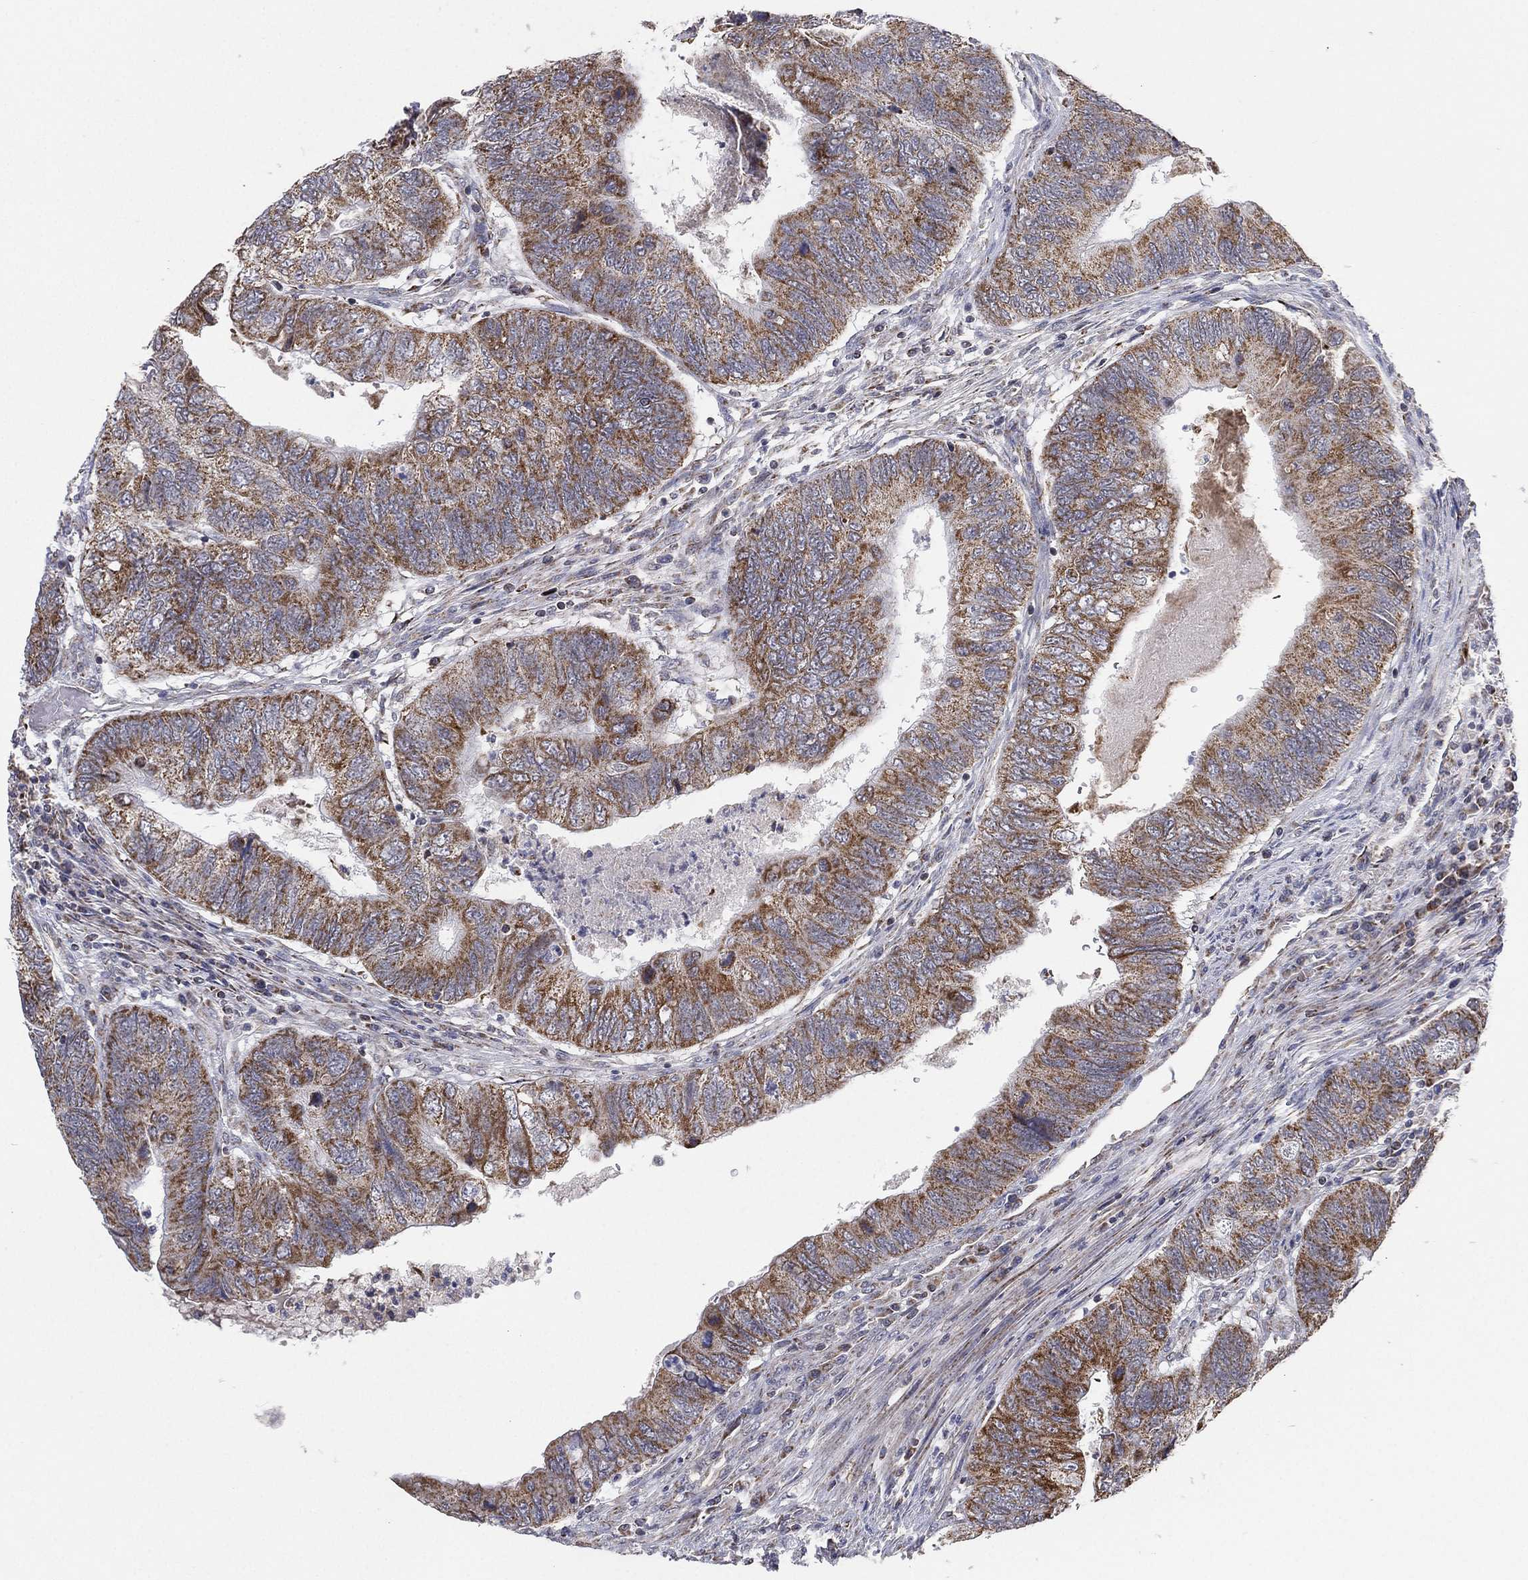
{"staining": {"intensity": "moderate", "quantity": "25%-75%", "location": "cytoplasmic/membranous"}, "tissue": "colorectal cancer", "cell_type": "Tumor cells", "image_type": "cancer", "snomed": [{"axis": "morphology", "description": "Adenocarcinoma, NOS"}, {"axis": "topography", "description": "Colon"}], "caption": "IHC photomicrograph of human colorectal cancer (adenocarcinoma) stained for a protein (brown), which displays medium levels of moderate cytoplasmic/membranous staining in about 25%-75% of tumor cells.", "gene": "PSMG4", "patient": {"sex": "female", "age": 67}}